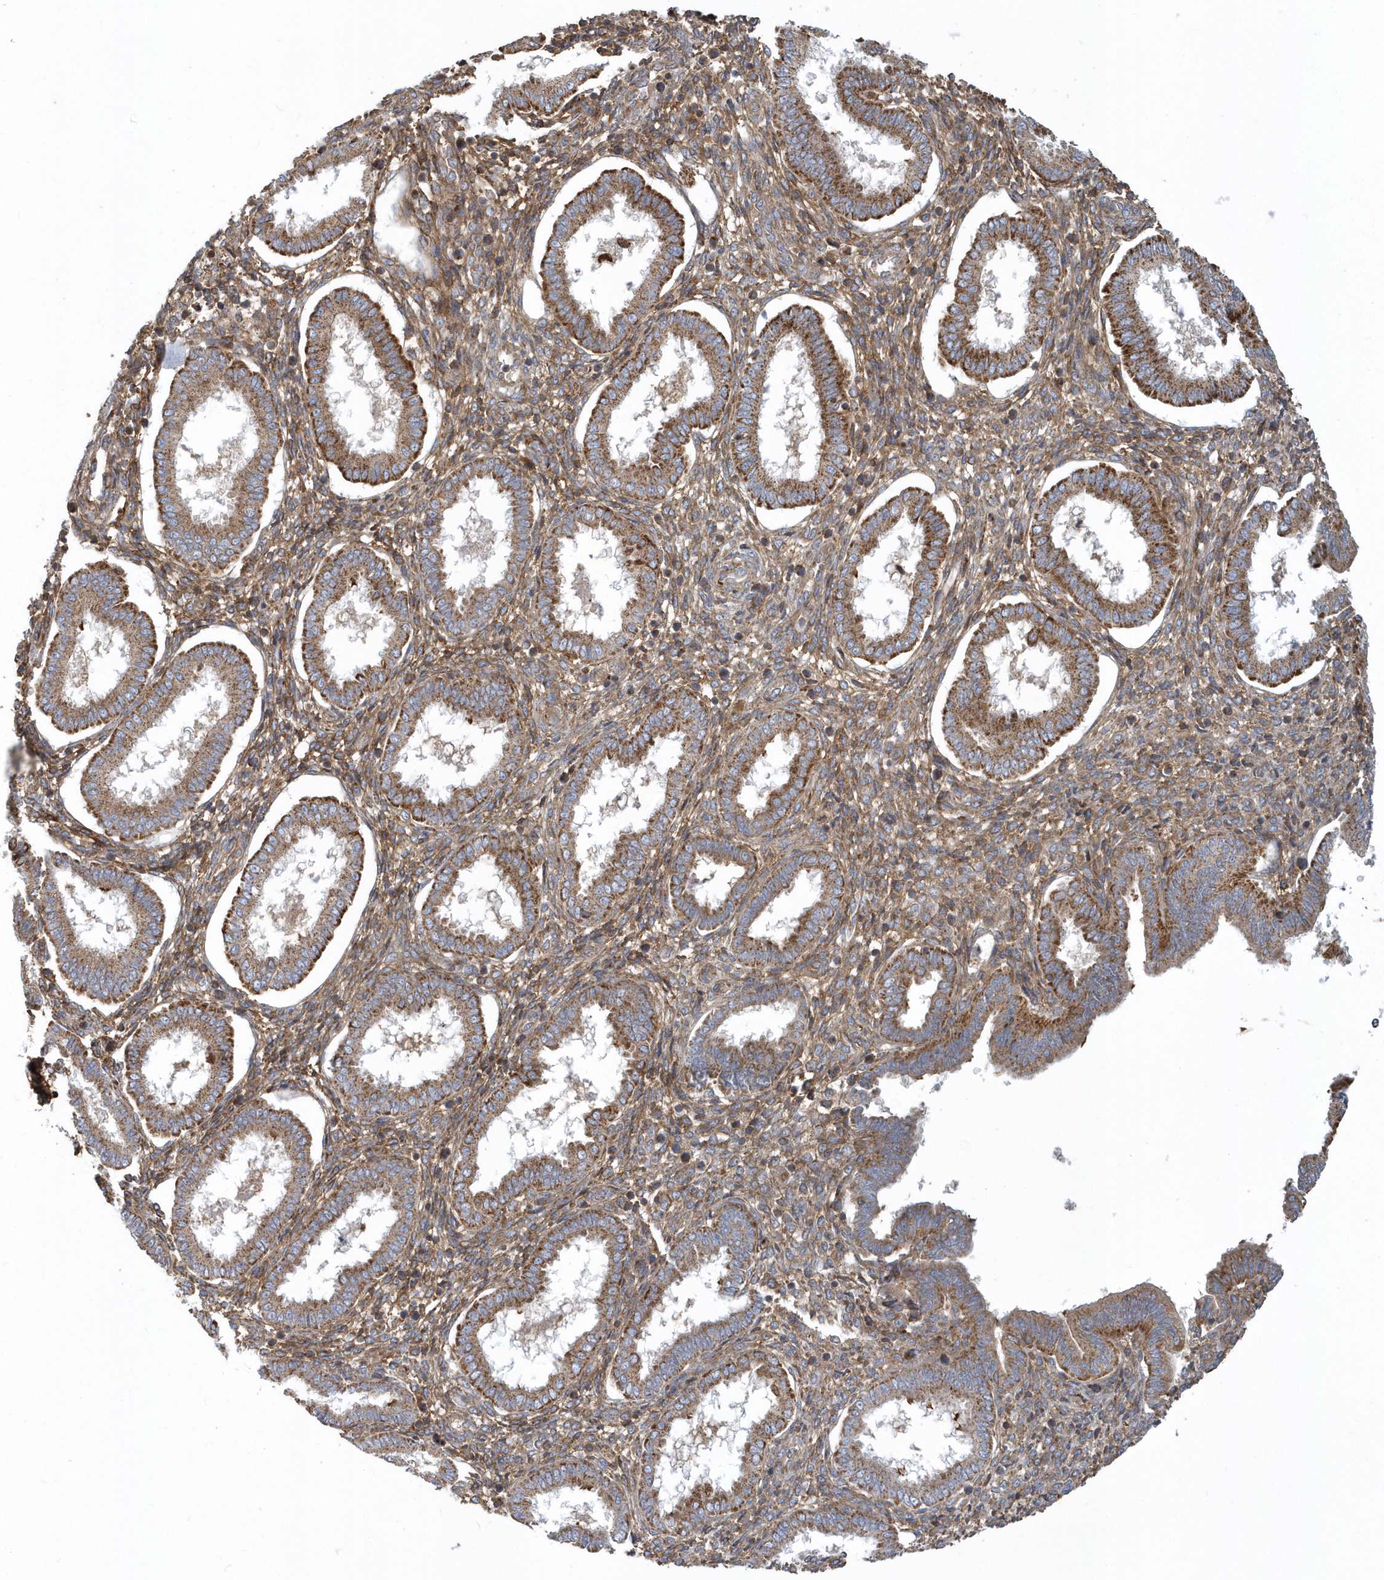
{"staining": {"intensity": "moderate", "quantity": ">75%", "location": "cytoplasmic/membranous"}, "tissue": "endometrium", "cell_type": "Cells in endometrial stroma", "image_type": "normal", "snomed": [{"axis": "morphology", "description": "Normal tissue, NOS"}, {"axis": "topography", "description": "Endometrium"}], "caption": "Protein staining by immunohistochemistry (IHC) reveals moderate cytoplasmic/membranous expression in about >75% of cells in endometrial stroma in benign endometrium. (DAB (3,3'-diaminobenzidine) IHC with brightfield microscopy, high magnification).", "gene": "TRAIP", "patient": {"sex": "female", "age": 24}}